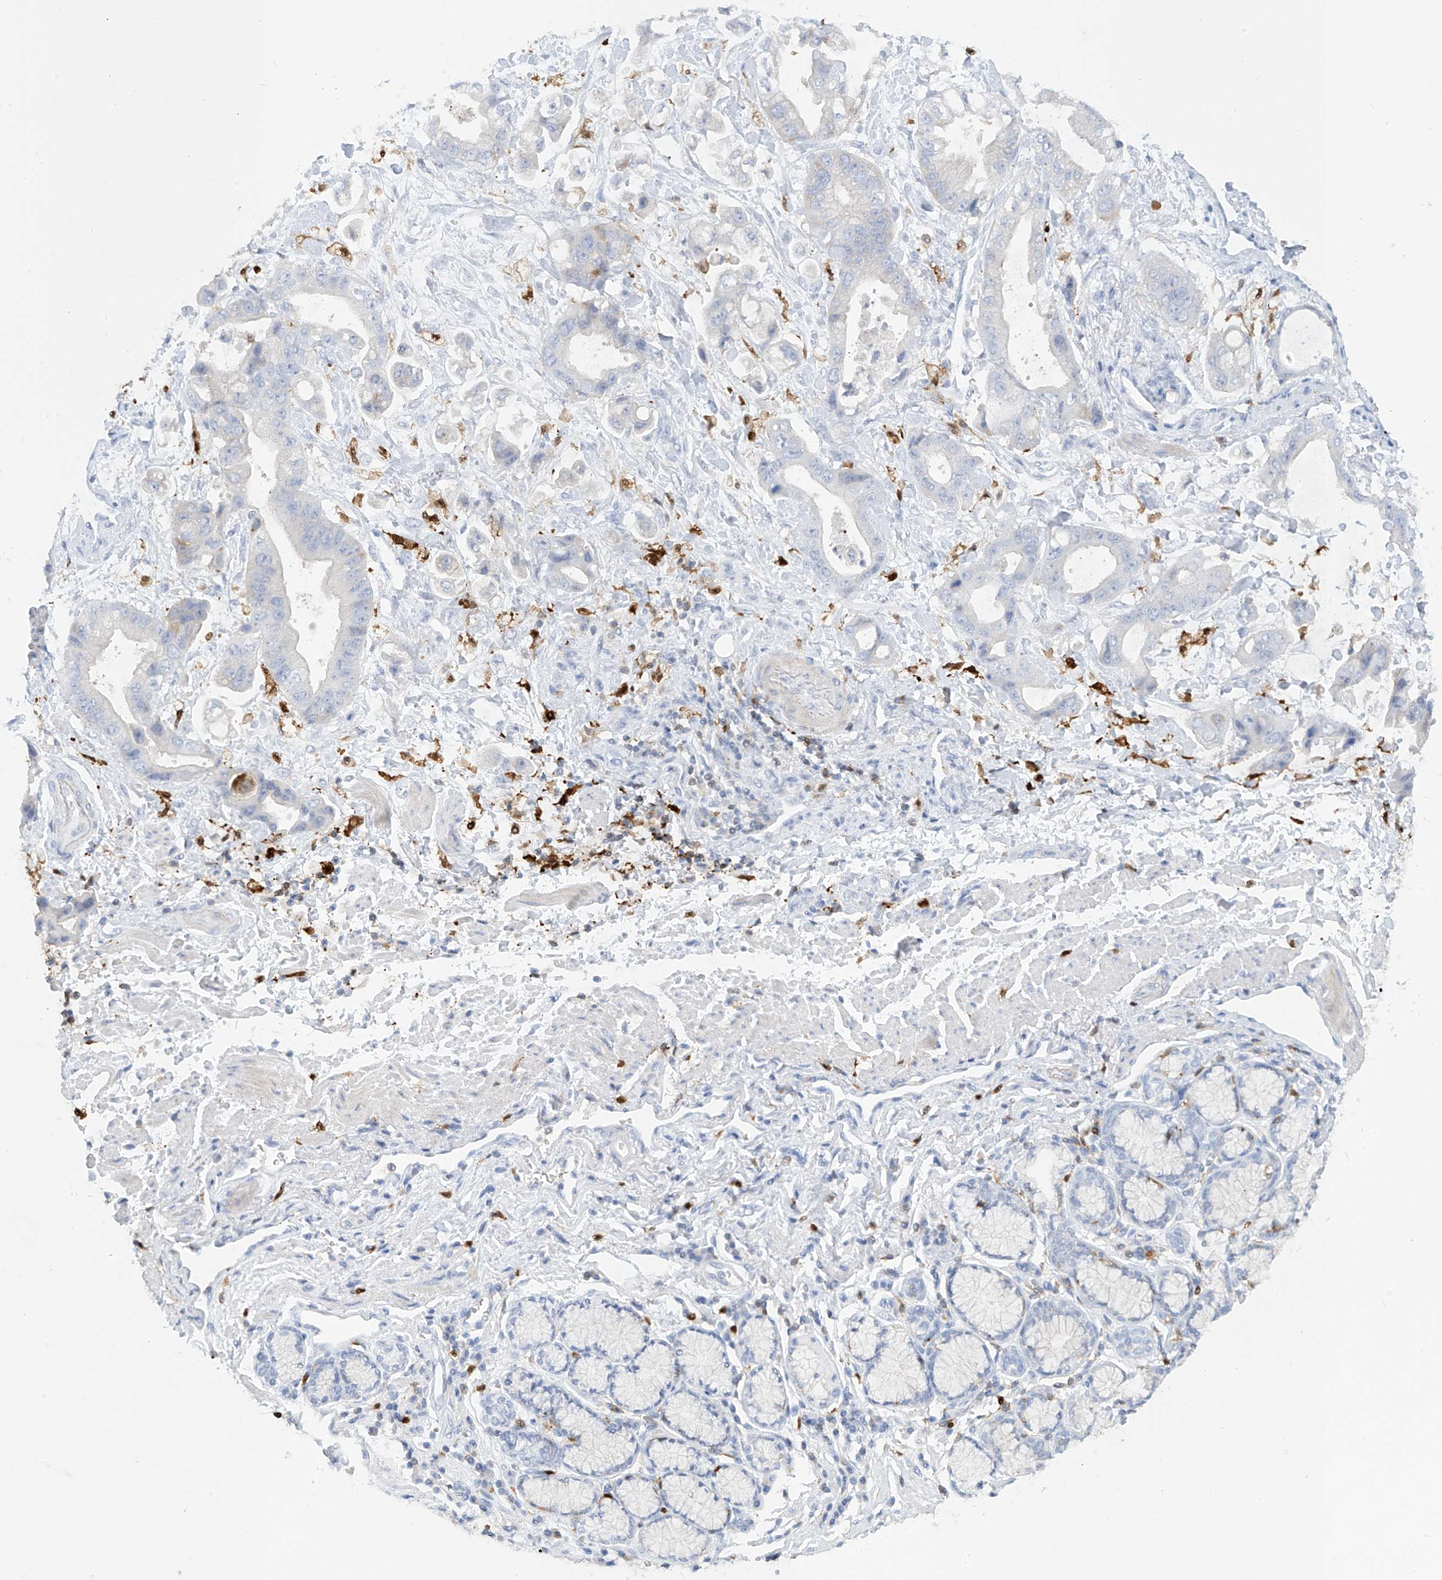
{"staining": {"intensity": "negative", "quantity": "none", "location": "none"}, "tissue": "stomach cancer", "cell_type": "Tumor cells", "image_type": "cancer", "snomed": [{"axis": "morphology", "description": "Adenocarcinoma, NOS"}, {"axis": "topography", "description": "Stomach"}], "caption": "Image shows no protein positivity in tumor cells of stomach adenocarcinoma tissue. Nuclei are stained in blue.", "gene": "TRMT2B", "patient": {"sex": "male", "age": 62}}